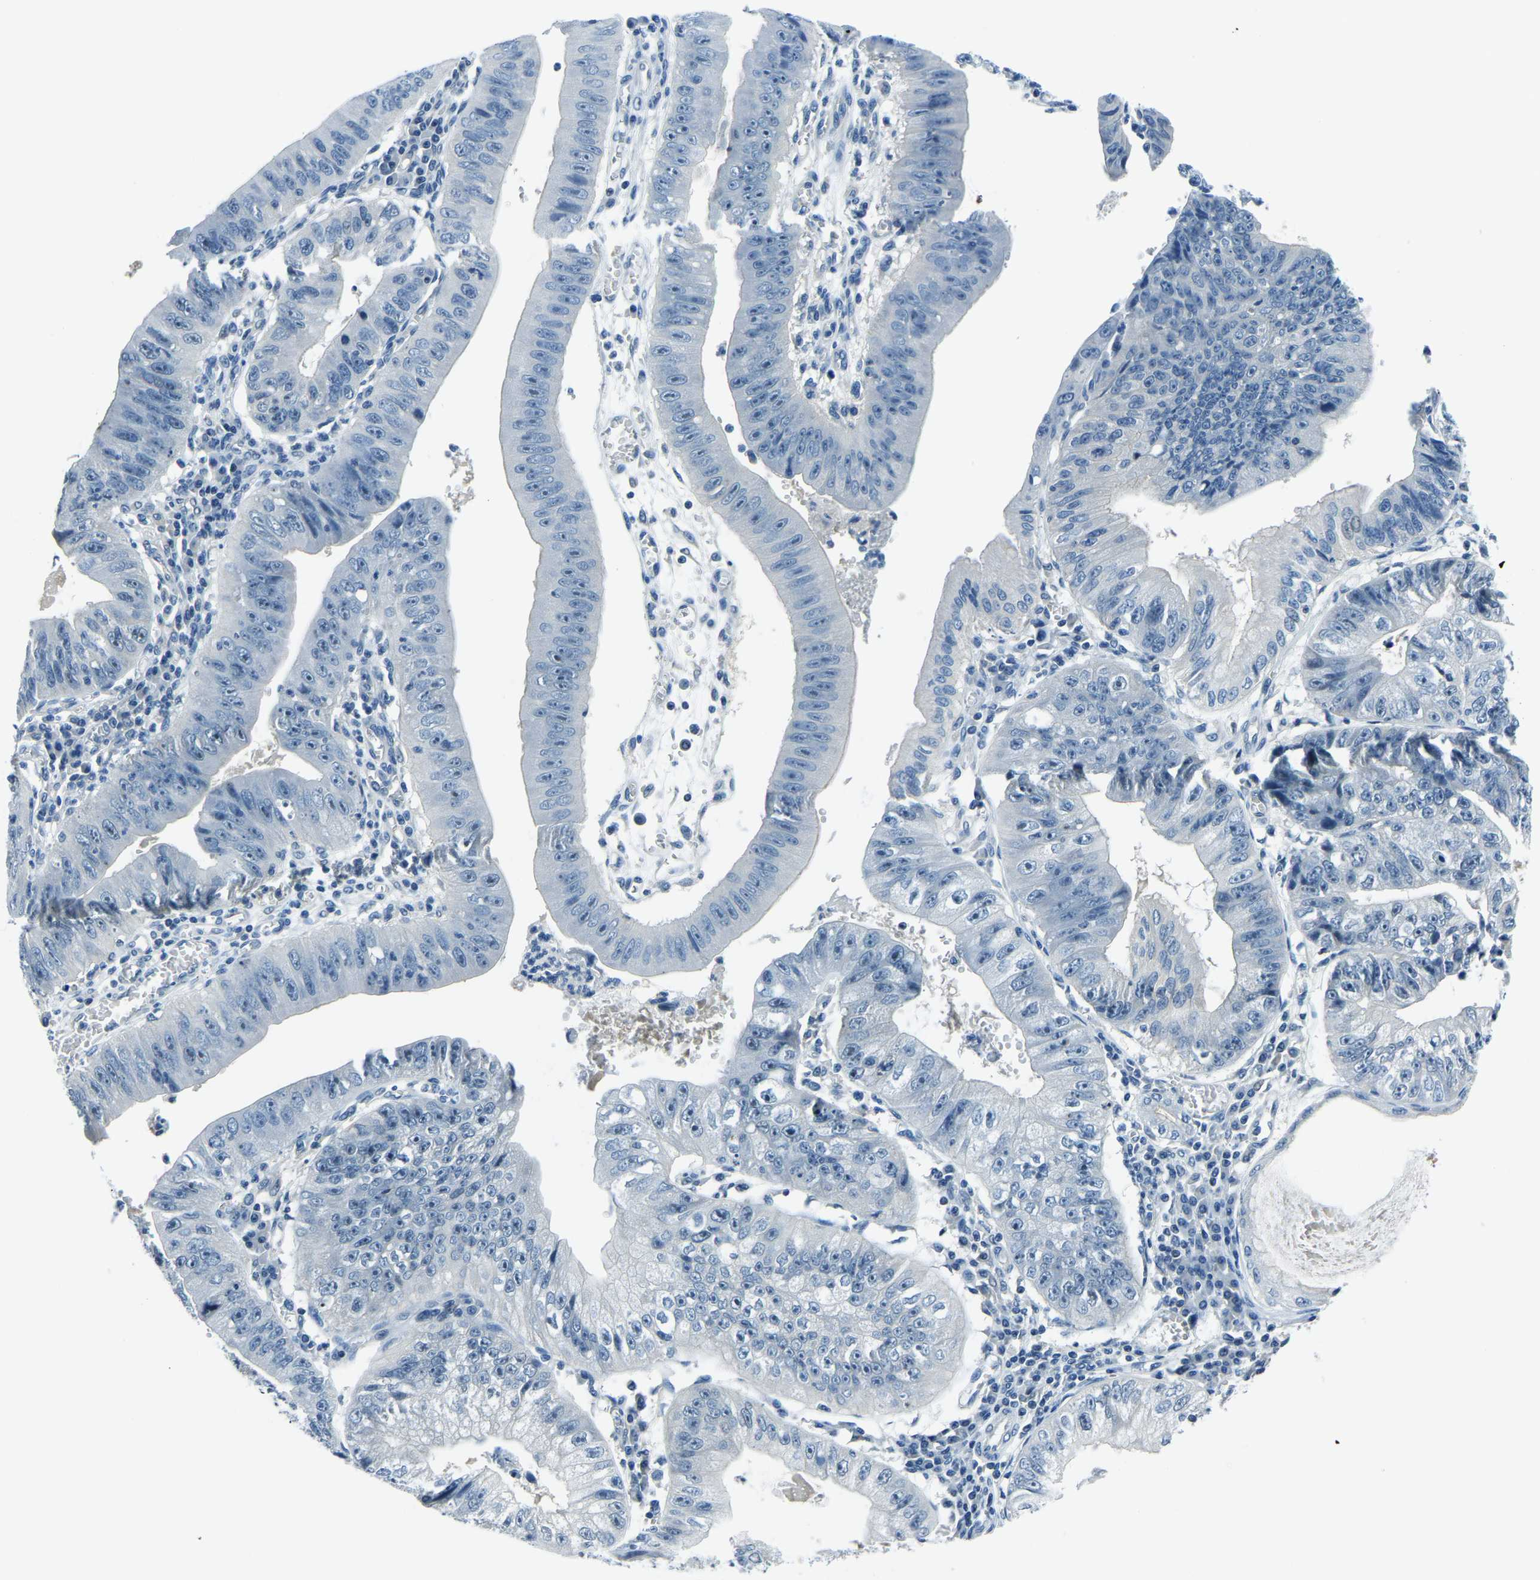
{"staining": {"intensity": "negative", "quantity": "none", "location": "none"}, "tissue": "stomach cancer", "cell_type": "Tumor cells", "image_type": "cancer", "snomed": [{"axis": "morphology", "description": "Adenocarcinoma, NOS"}, {"axis": "topography", "description": "Stomach"}], "caption": "The IHC micrograph has no significant staining in tumor cells of stomach cancer (adenocarcinoma) tissue. (IHC, brightfield microscopy, high magnification).", "gene": "RRP1", "patient": {"sex": "male", "age": 59}}